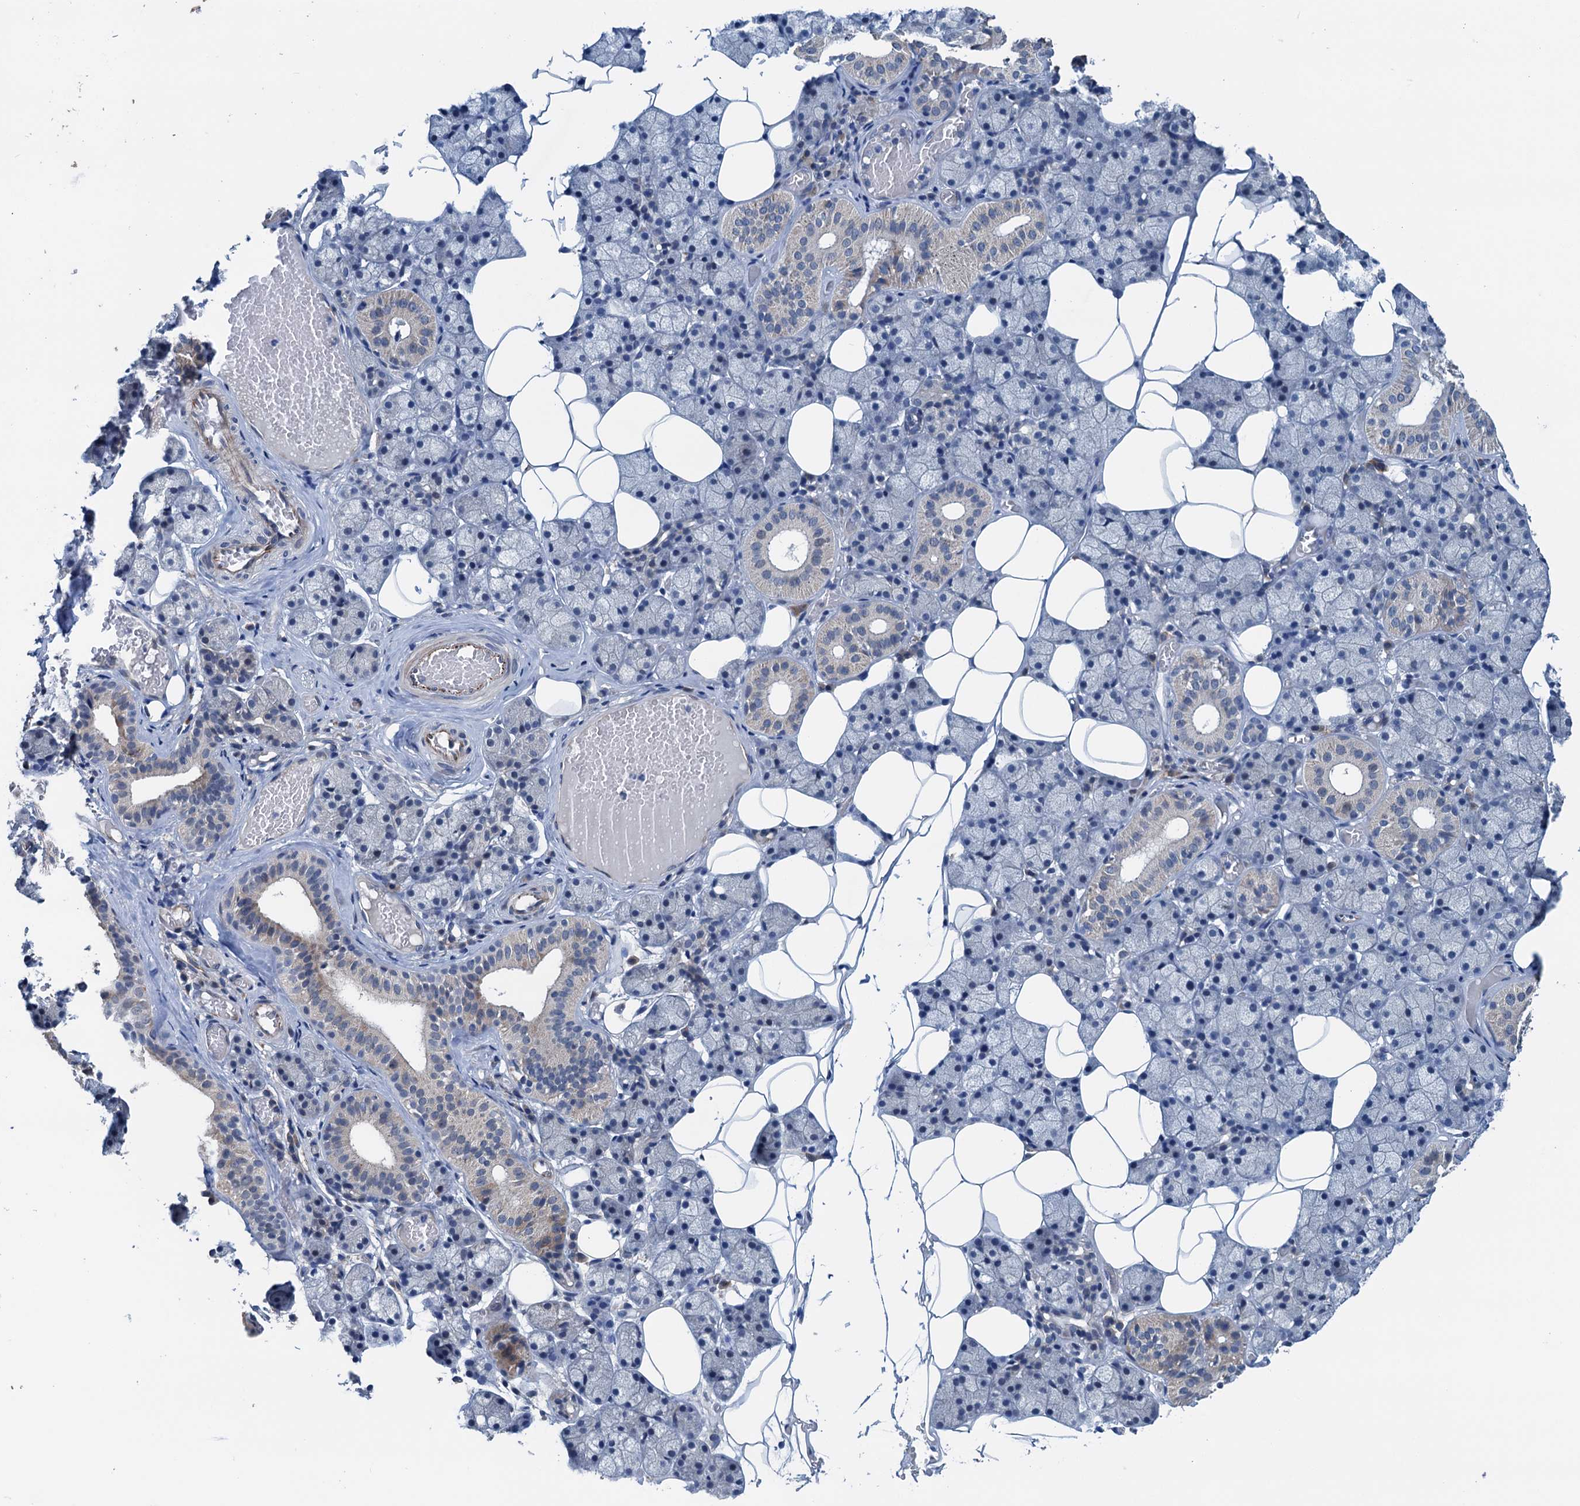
{"staining": {"intensity": "weak", "quantity": "<25%", "location": "cytoplasmic/membranous"}, "tissue": "salivary gland", "cell_type": "Glandular cells", "image_type": "normal", "snomed": [{"axis": "morphology", "description": "Normal tissue, NOS"}, {"axis": "topography", "description": "Salivary gland"}], "caption": "IHC of benign salivary gland exhibits no staining in glandular cells.", "gene": "ELAC1", "patient": {"sex": "female", "age": 33}}